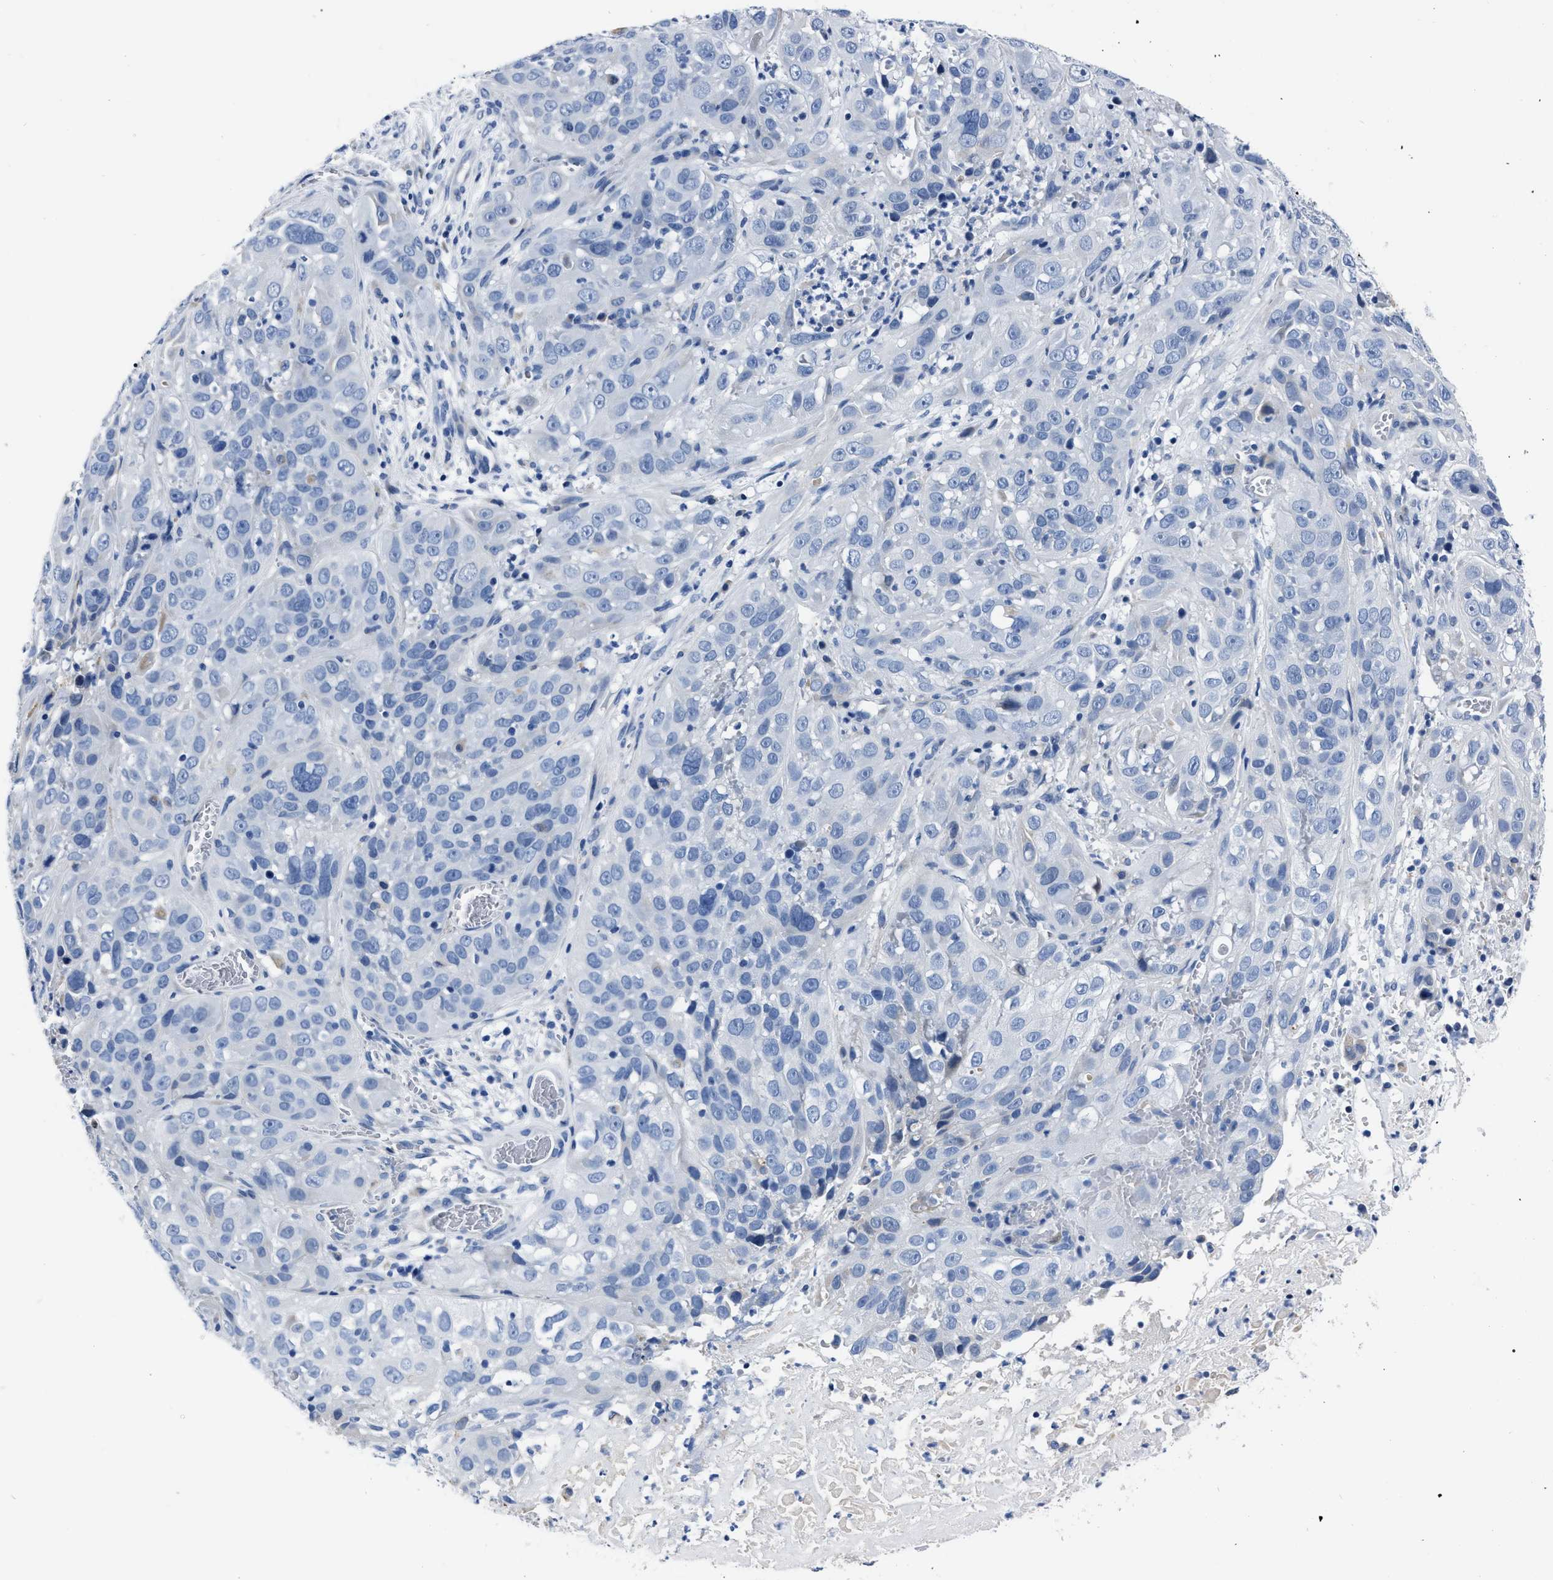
{"staining": {"intensity": "negative", "quantity": "none", "location": "none"}, "tissue": "cervical cancer", "cell_type": "Tumor cells", "image_type": "cancer", "snomed": [{"axis": "morphology", "description": "Squamous cell carcinoma, NOS"}, {"axis": "topography", "description": "Cervix"}], "caption": "Tumor cells show no significant protein staining in squamous cell carcinoma (cervical).", "gene": "MOV10L1", "patient": {"sex": "female", "age": 32}}